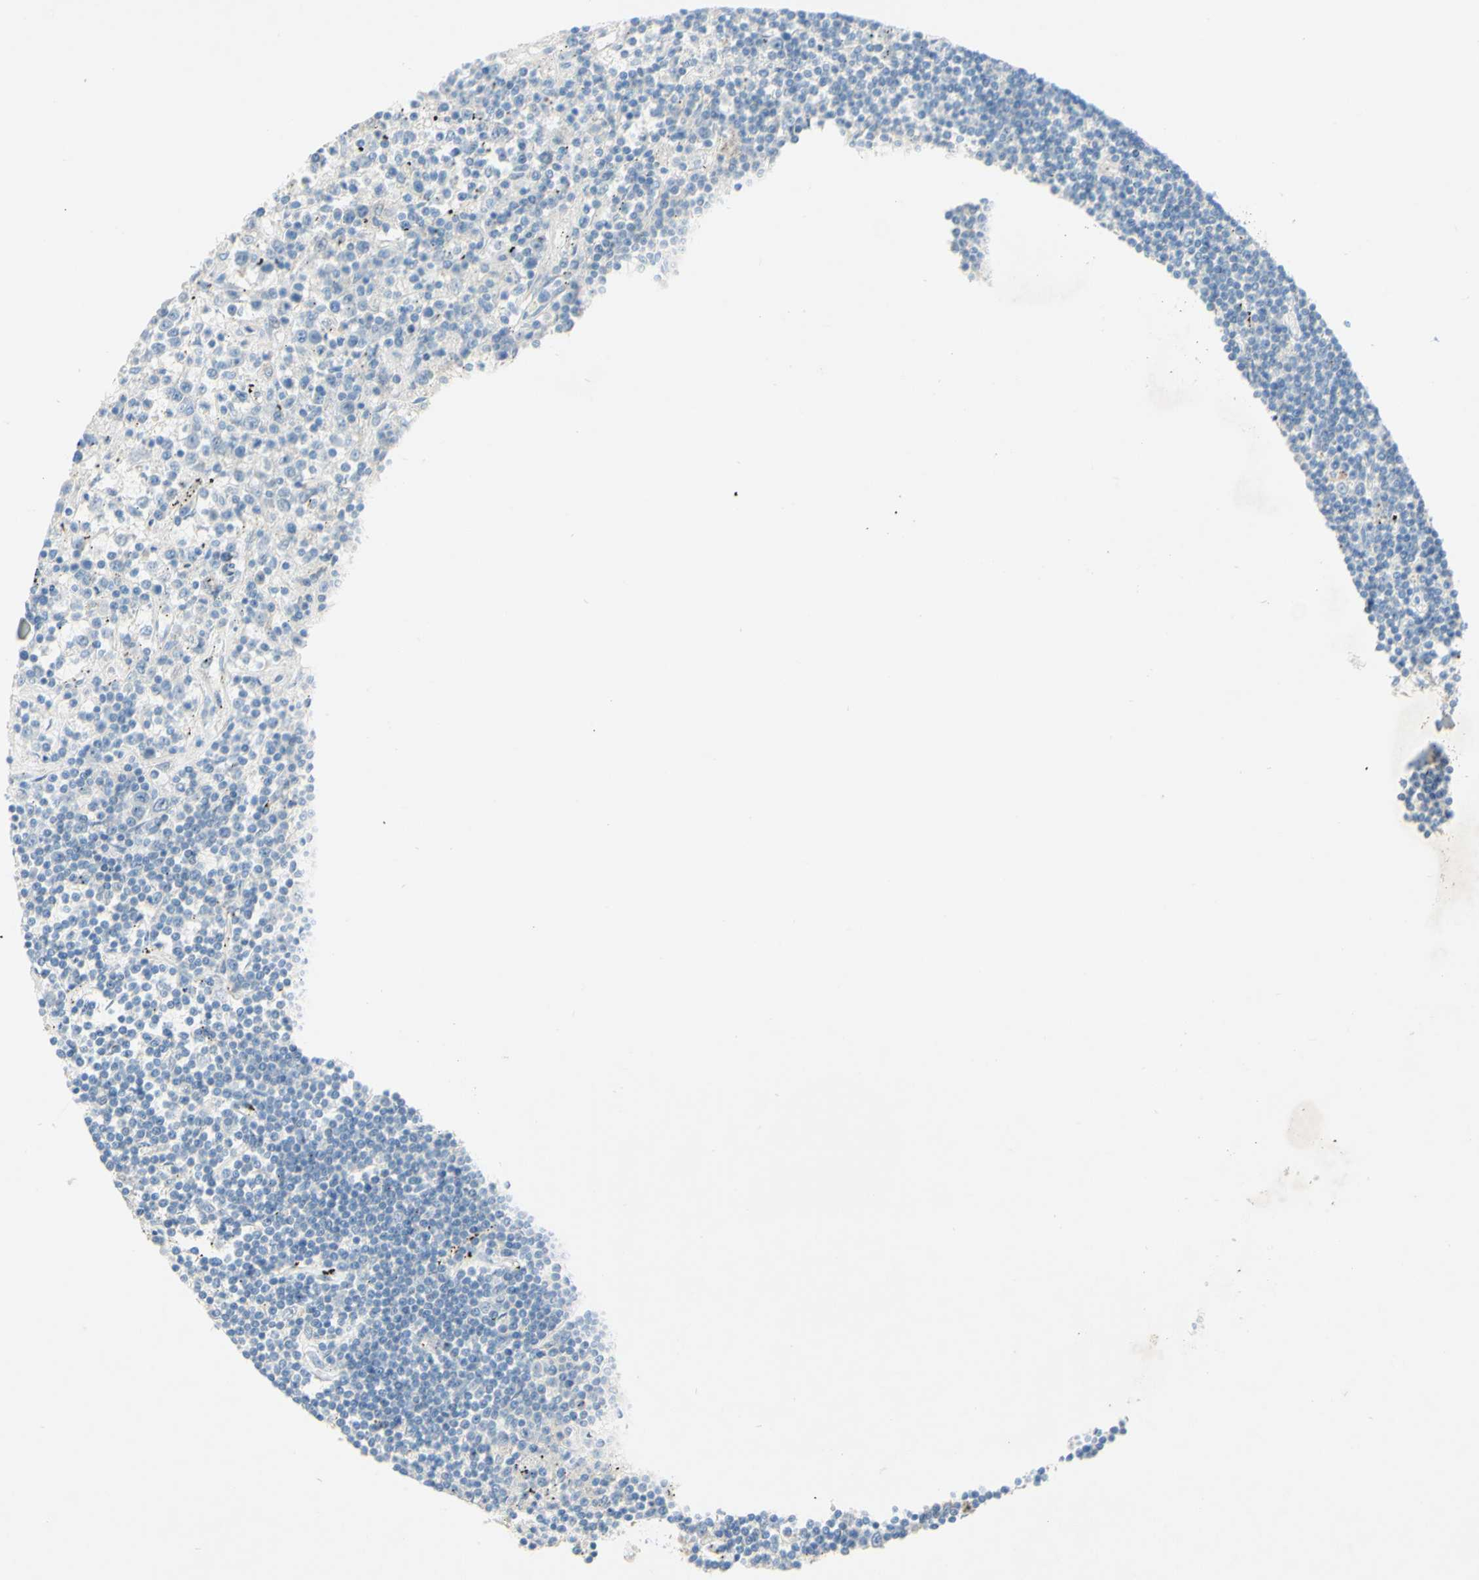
{"staining": {"intensity": "negative", "quantity": "none", "location": "none"}, "tissue": "lymphoma", "cell_type": "Tumor cells", "image_type": "cancer", "snomed": [{"axis": "morphology", "description": "Malignant lymphoma, non-Hodgkin's type, Low grade"}, {"axis": "topography", "description": "Spleen"}], "caption": "Tumor cells are negative for protein expression in human lymphoma.", "gene": "ACADL", "patient": {"sex": "male", "age": 76}}